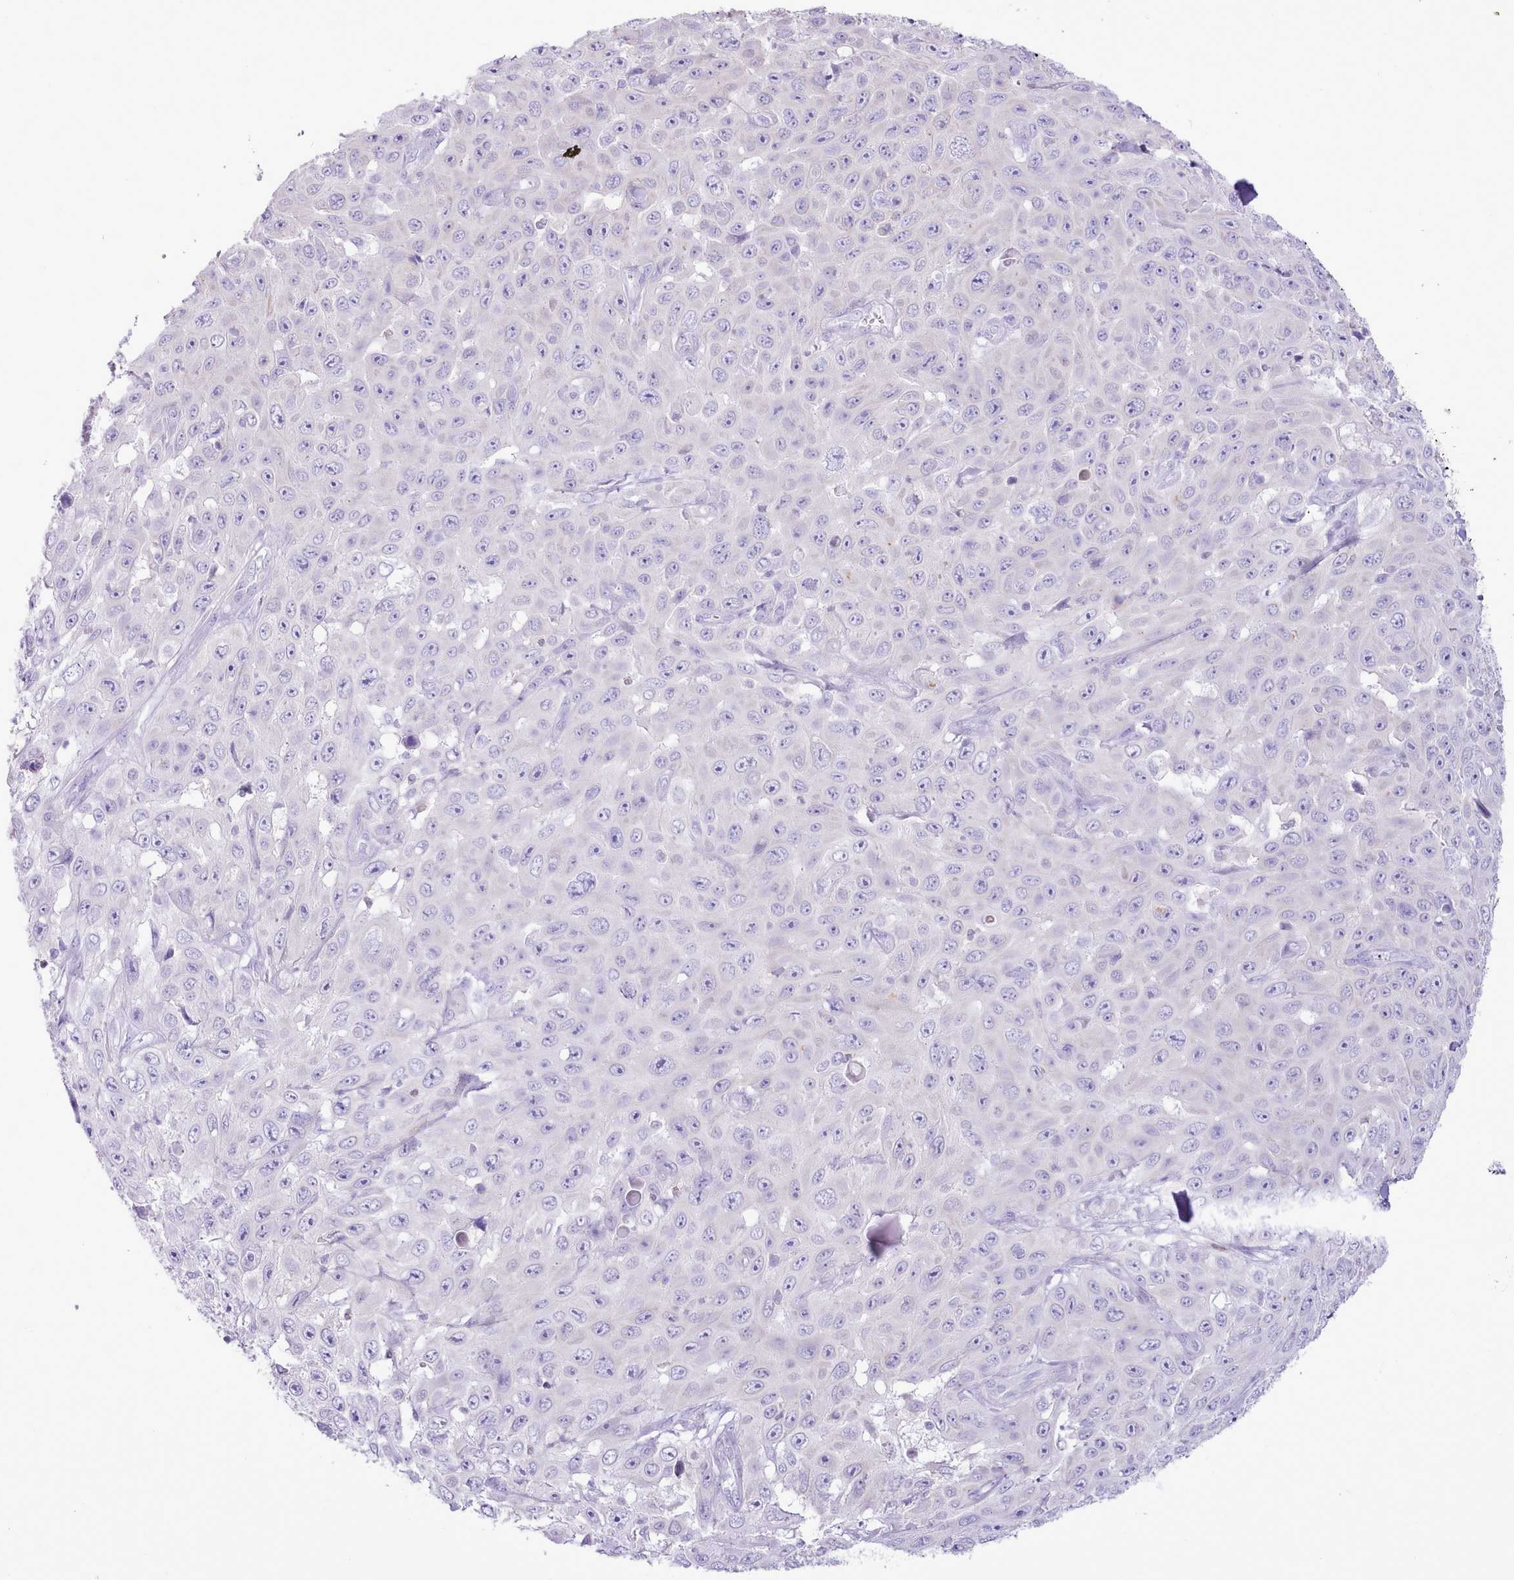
{"staining": {"intensity": "negative", "quantity": "none", "location": "none"}, "tissue": "skin cancer", "cell_type": "Tumor cells", "image_type": "cancer", "snomed": [{"axis": "morphology", "description": "Squamous cell carcinoma, NOS"}, {"axis": "topography", "description": "Skin"}], "caption": "IHC of skin cancer displays no staining in tumor cells. (Brightfield microscopy of DAB (3,3'-diaminobenzidine) IHC at high magnification).", "gene": "MDFI", "patient": {"sex": "male", "age": 82}}